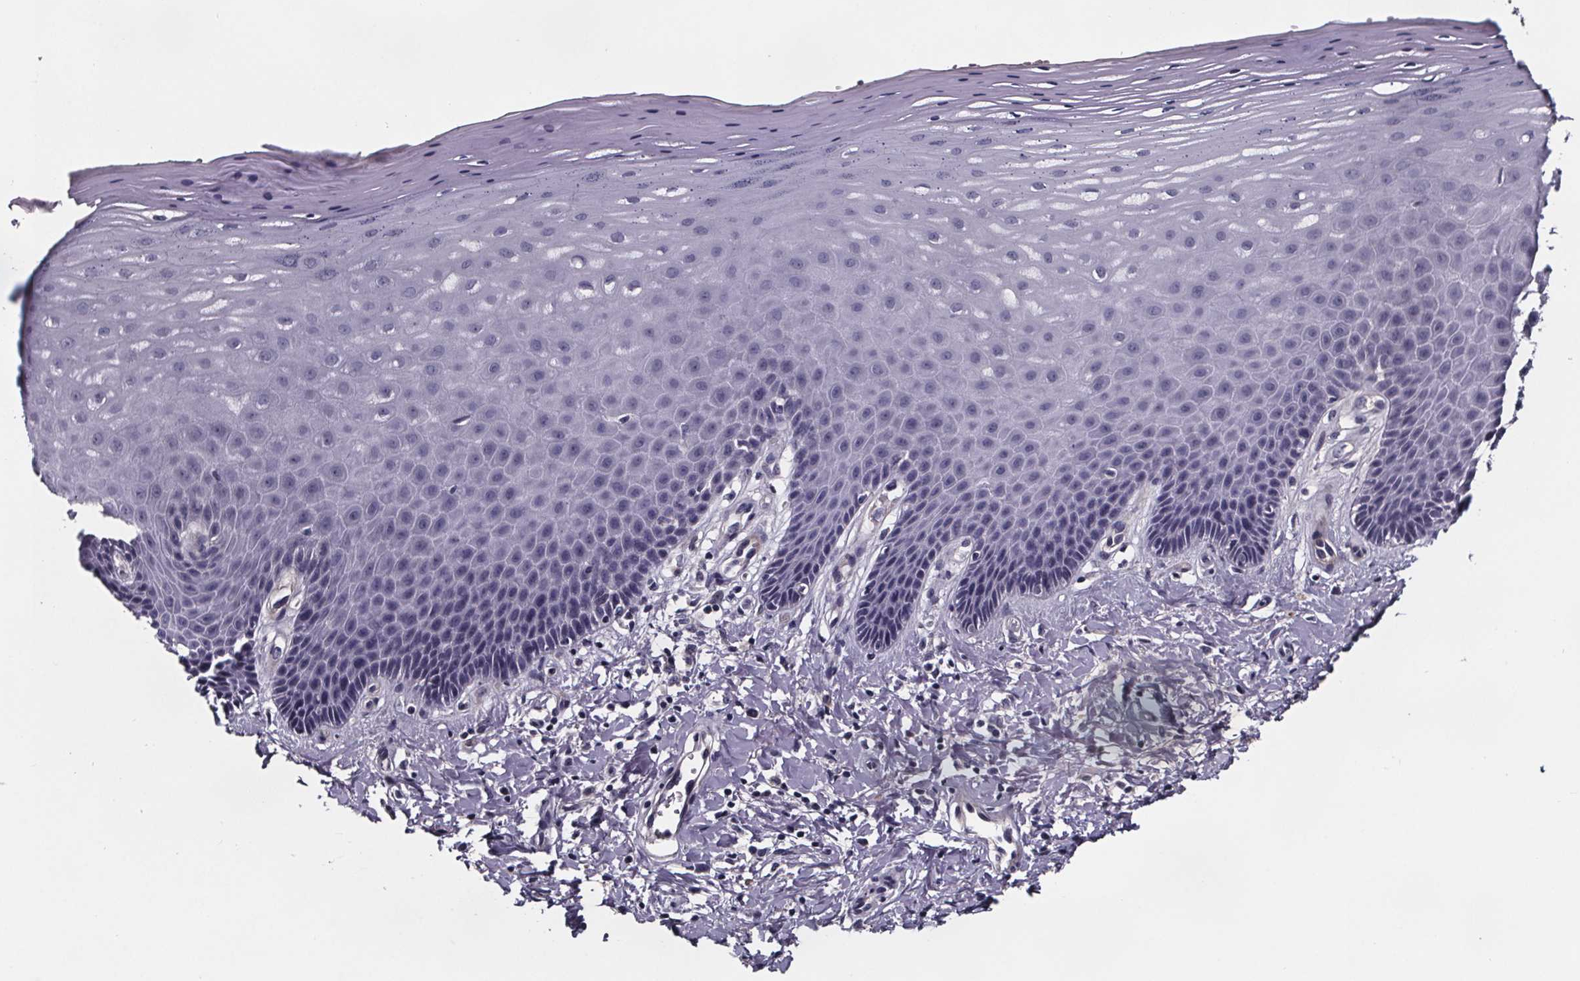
{"staining": {"intensity": "negative", "quantity": "none", "location": "none"}, "tissue": "vagina", "cell_type": "Squamous epithelial cells", "image_type": "normal", "snomed": [{"axis": "morphology", "description": "Normal tissue, NOS"}, {"axis": "topography", "description": "Vagina"}], "caption": "DAB immunohistochemical staining of unremarkable human vagina exhibits no significant expression in squamous epithelial cells.", "gene": "NPHP4", "patient": {"sex": "female", "age": 83}}